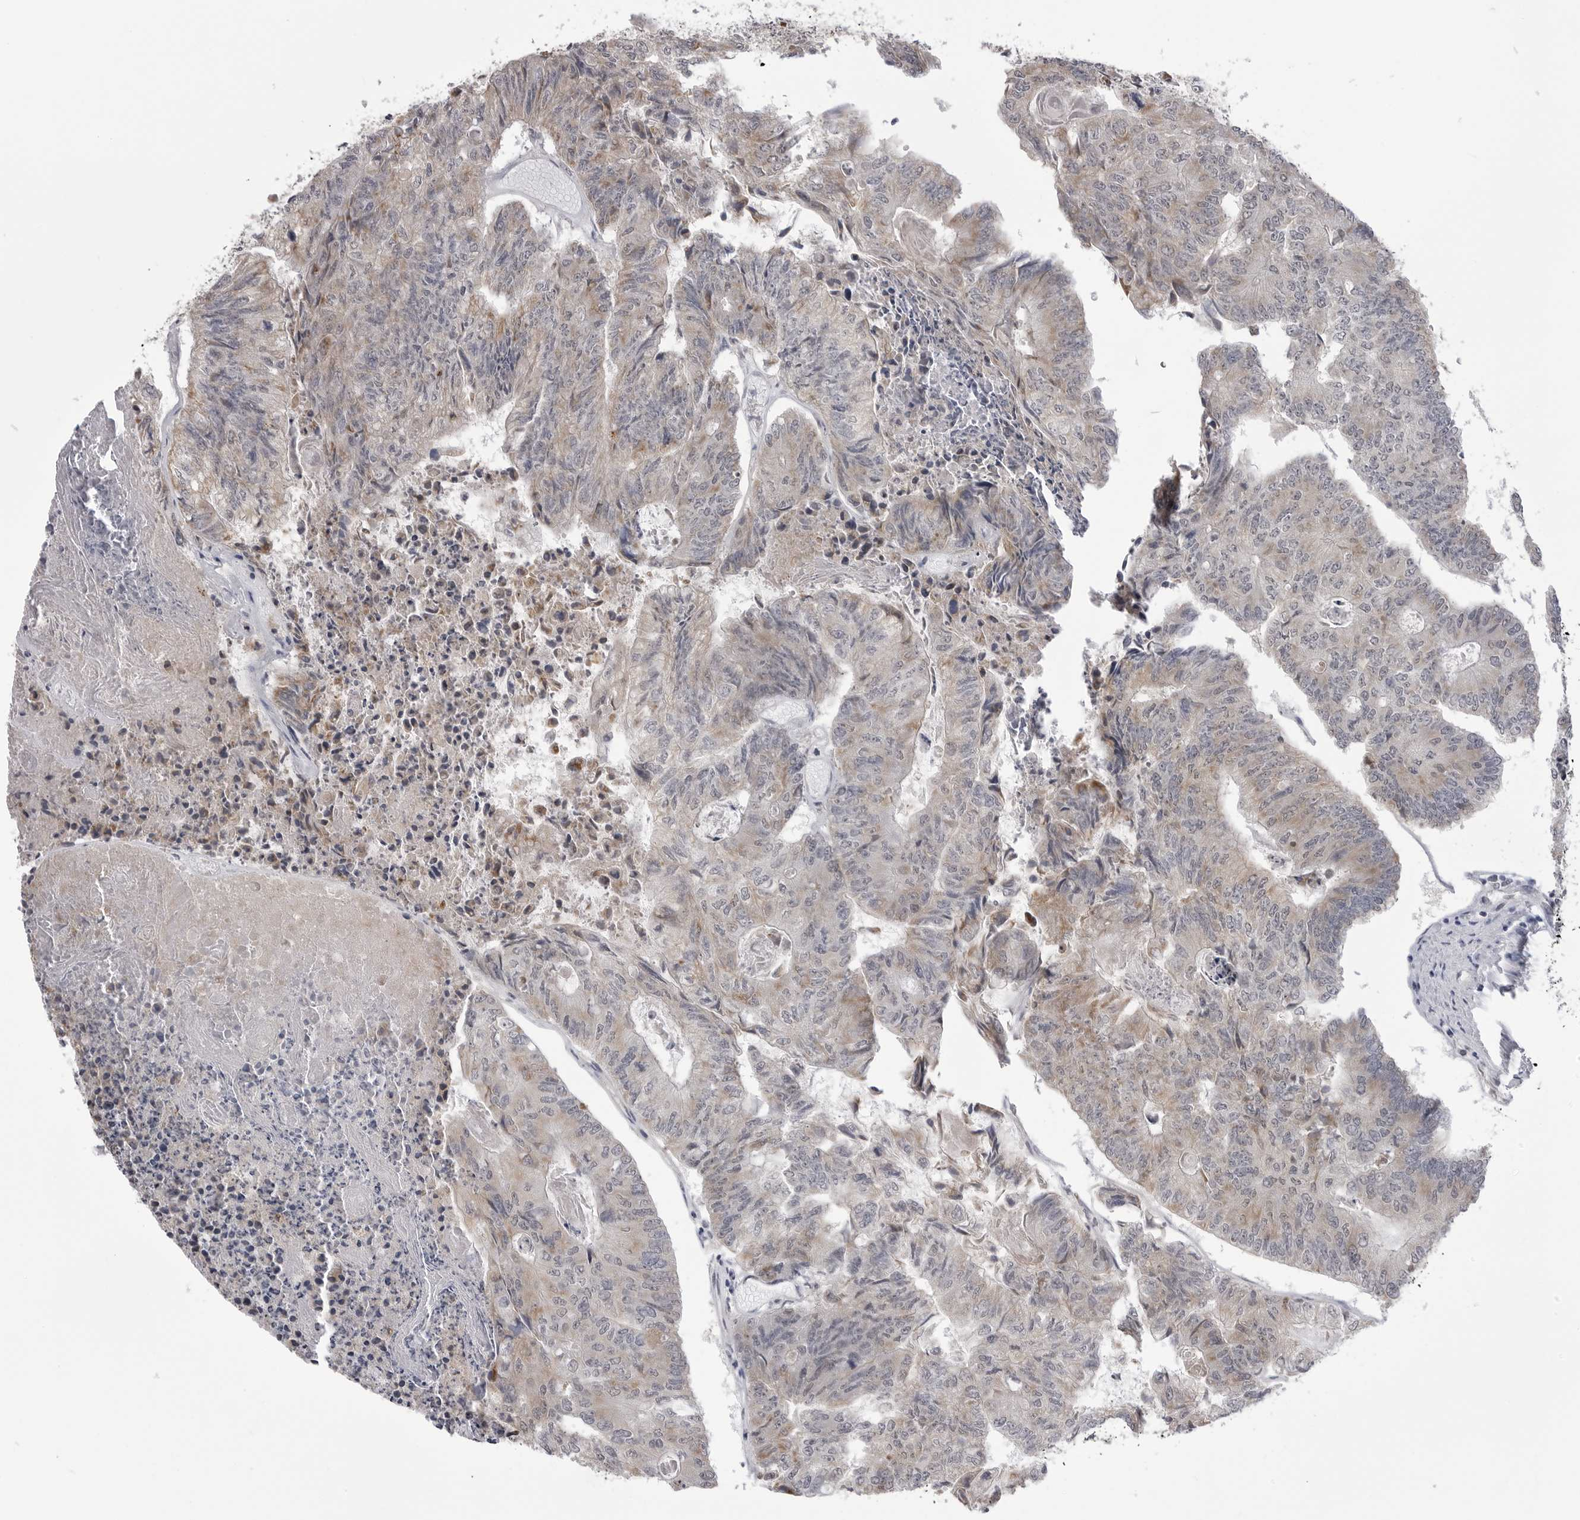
{"staining": {"intensity": "weak", "quantity": "<25%", "location": "cytoplasmic/membranous"}, "tissue": "colorectal cancer", "cell_type": "Tumor cells", "image_type": "cancer", "snomed": [{"axis": "morphology", "description": "Adenocarcinoma, NOS"}, {"axis": "topography", "description": "Colon"}], "caption": "There is no significant expression in tumor cells of colorectal cancer (adenocarcinoma).", "gene": "FH", "patient": {"sex": "female", "age": 67}}